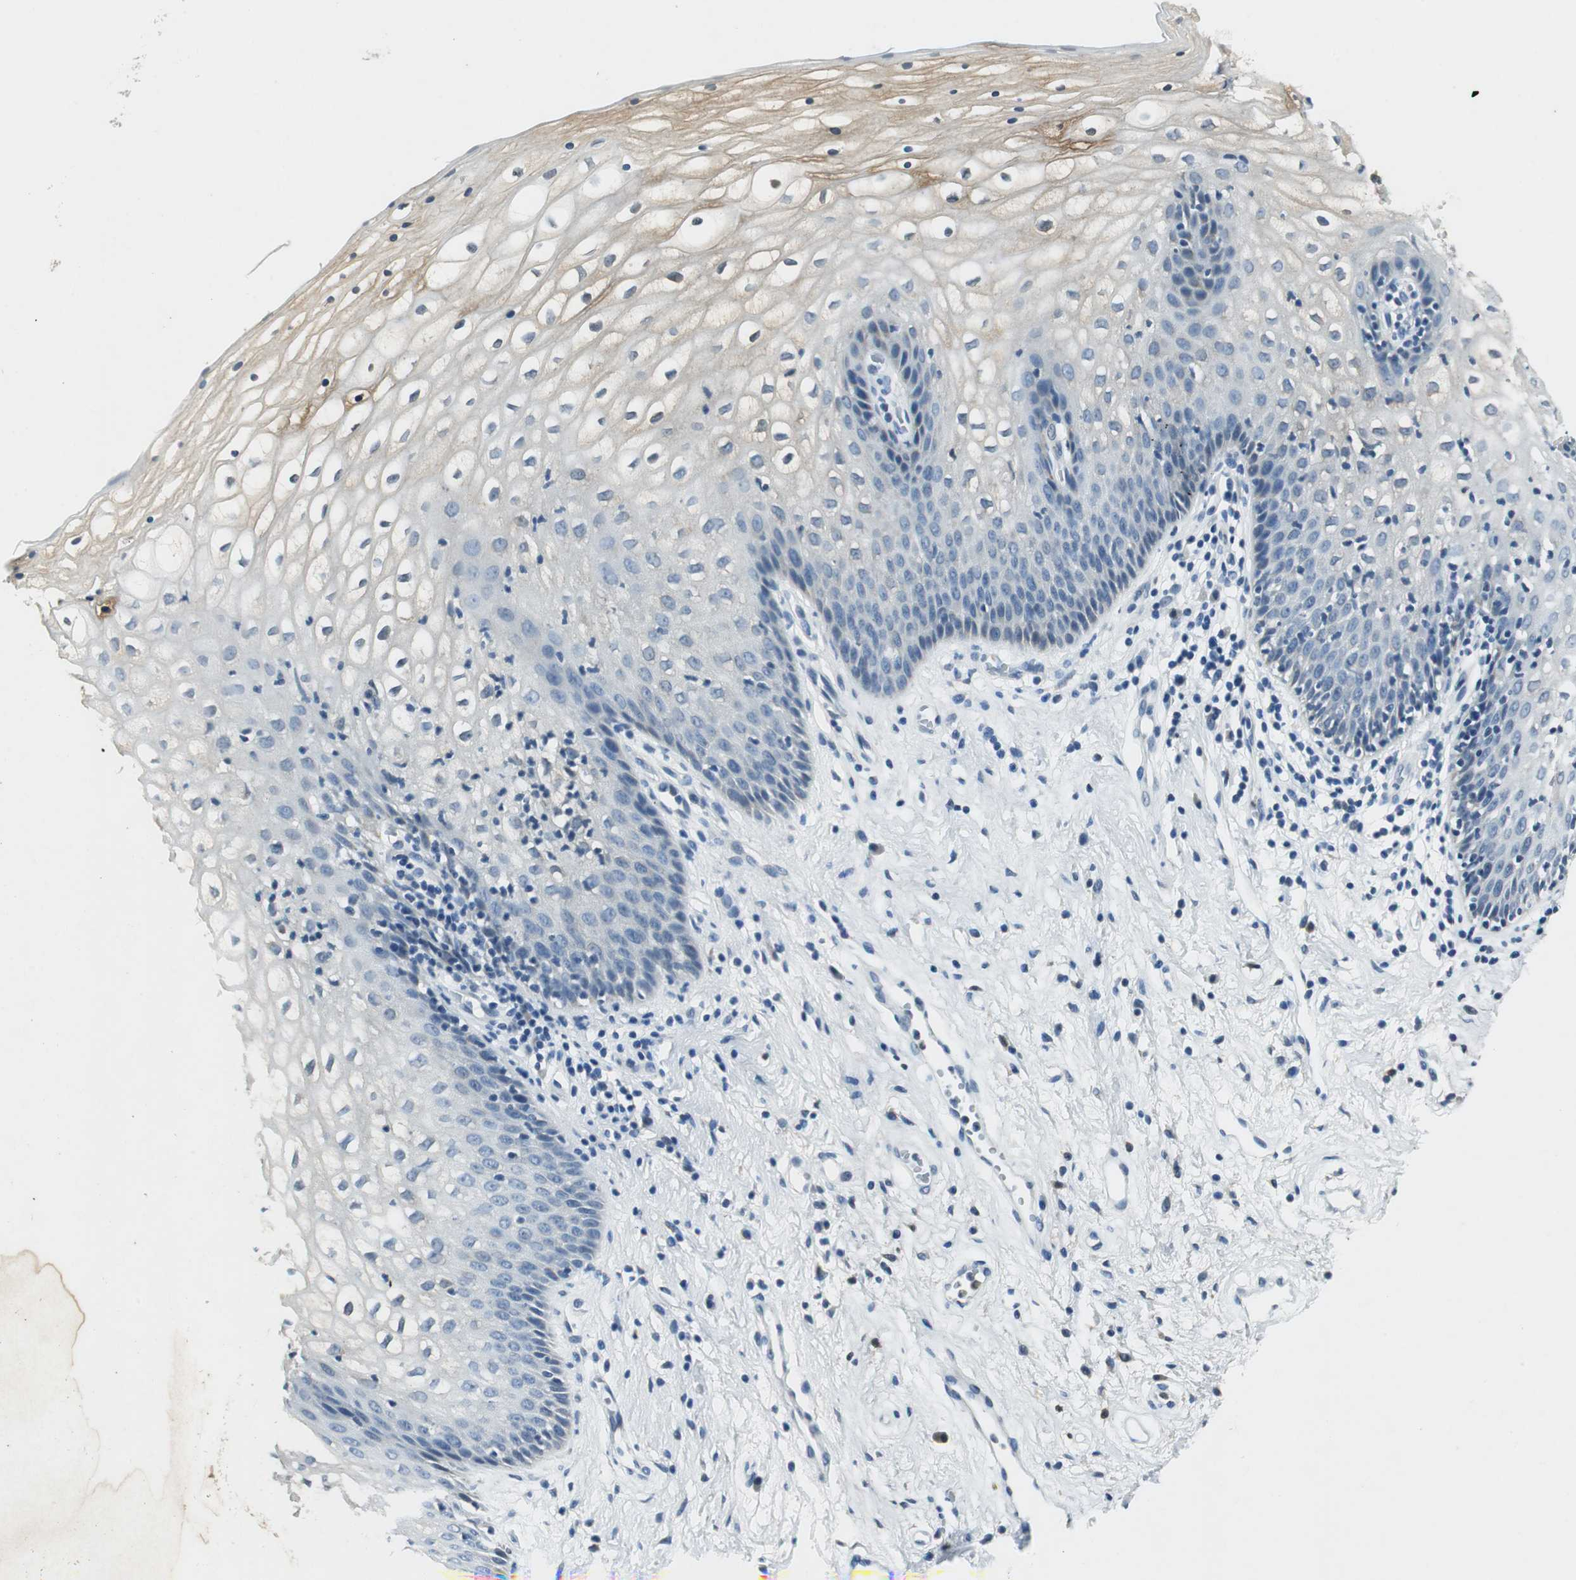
{"staining": {"intensity": "weak", "quantity": "25%-75%", "location": "cytoplasmic/membranous"}, "tissue": "vagina", "cell_type": "Squamous epithelial cells", "image_type": "normal", "snomed": [{"axis": "morphology", "description": "Normal tissue, NOS"}, {"axis": "topography", "description": "Vagina"}], "caption": "A brown stain highlights weak cytoplasmic/membranous positivity of a protein in squamous epithelial cells of unremarkable vagina.", "gene": "ME1", "patient": {"sex": "female", "age": 34}}